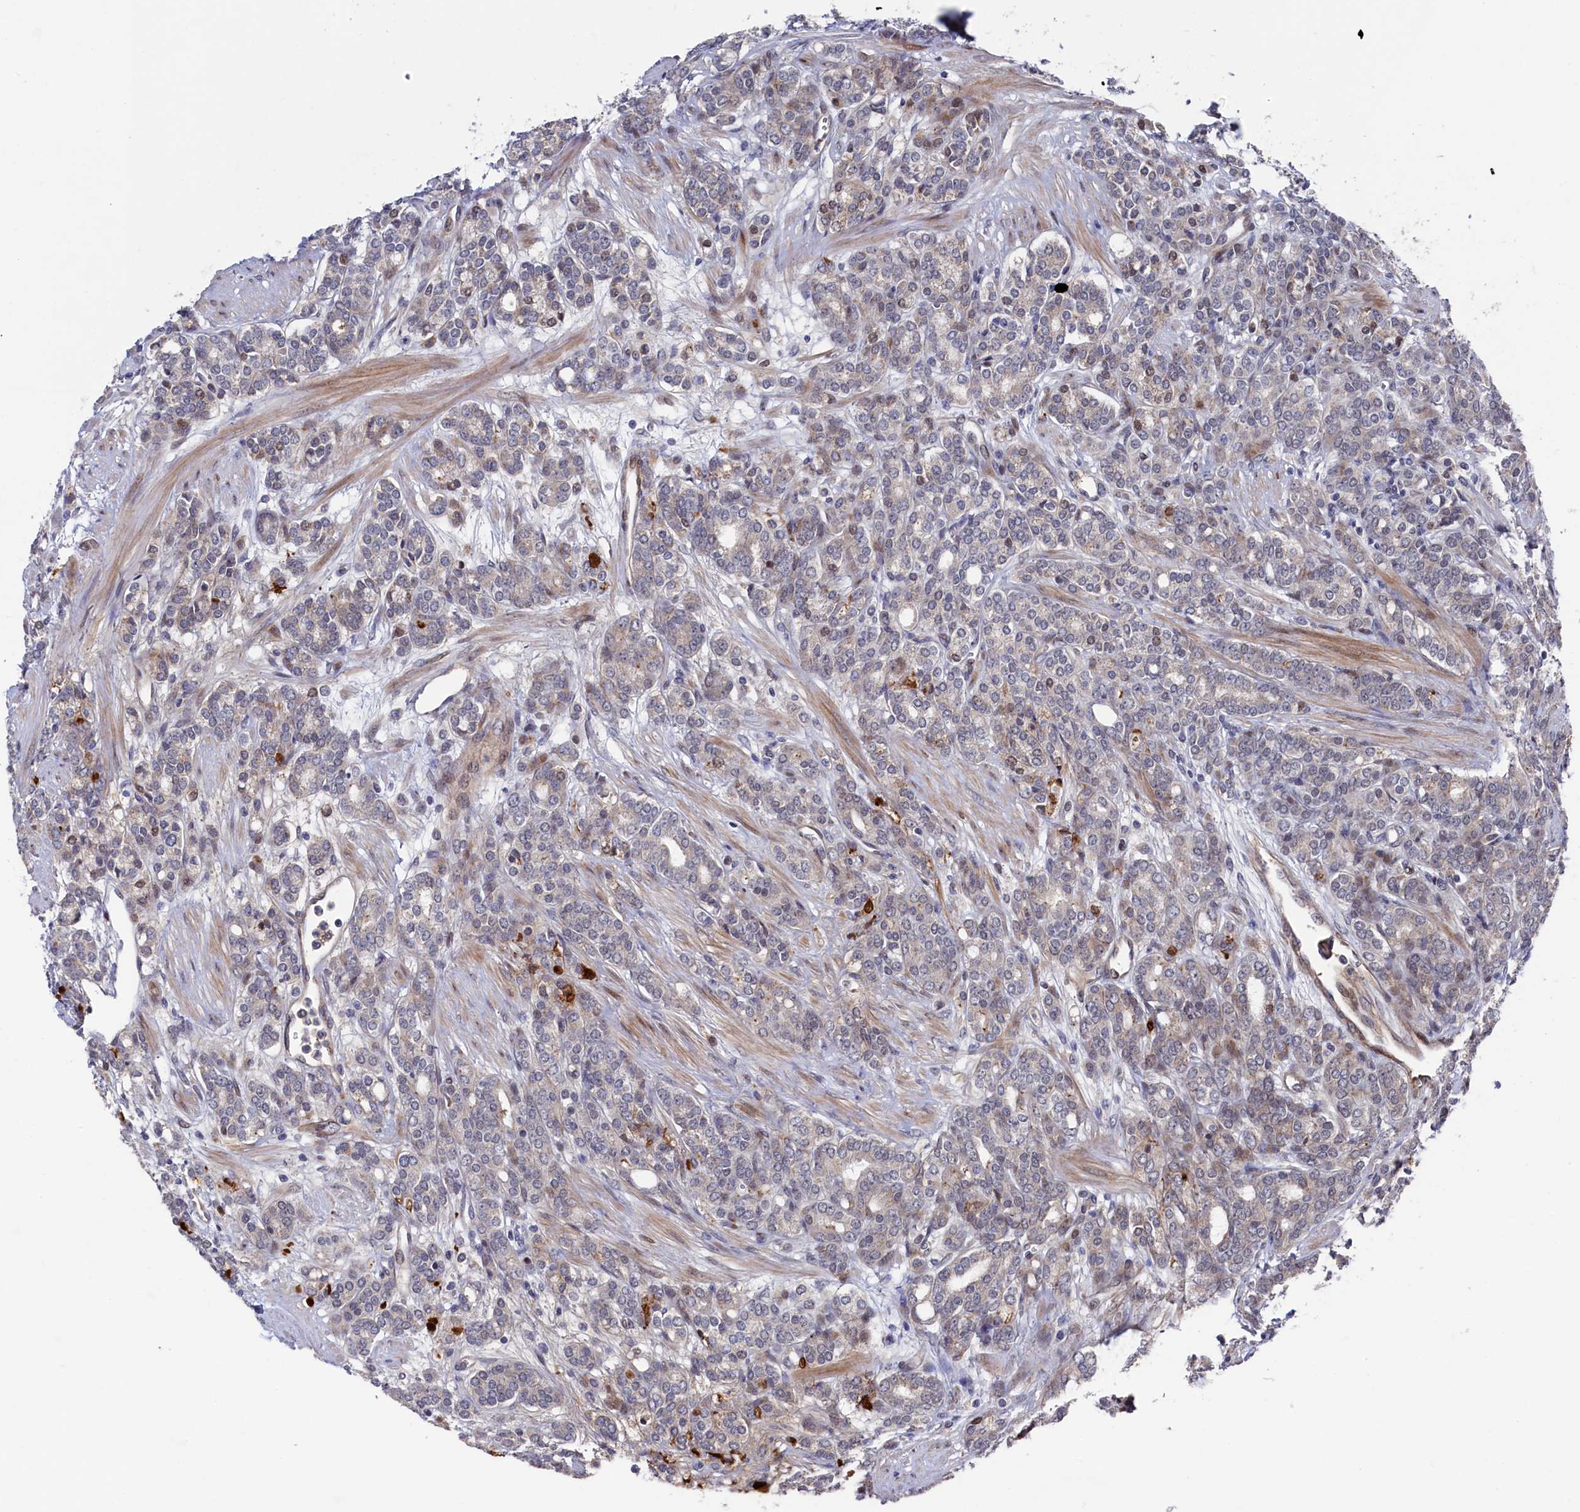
{"staining": {"intensity": "negative", "quantity": "none", "location": "none"}, "tissue": "prostate cancer", "cell_type": "Tumor cells", "image_type": "cancer", "snomed": [{"axis": "morphology", "description": "Adenocarcinoma, High grade"}, {"axis": "topography", "description": "Prostate"}], "caption": "DAB (3,3'-diaminobenzidine) immunohistochemical staining of human prostate cancer (adenocarcinoma (high-grade)) displays no significant positivity in tumor cells.", "gene": "ZNF891", "patient": {"sex": "male", "age": 62}}